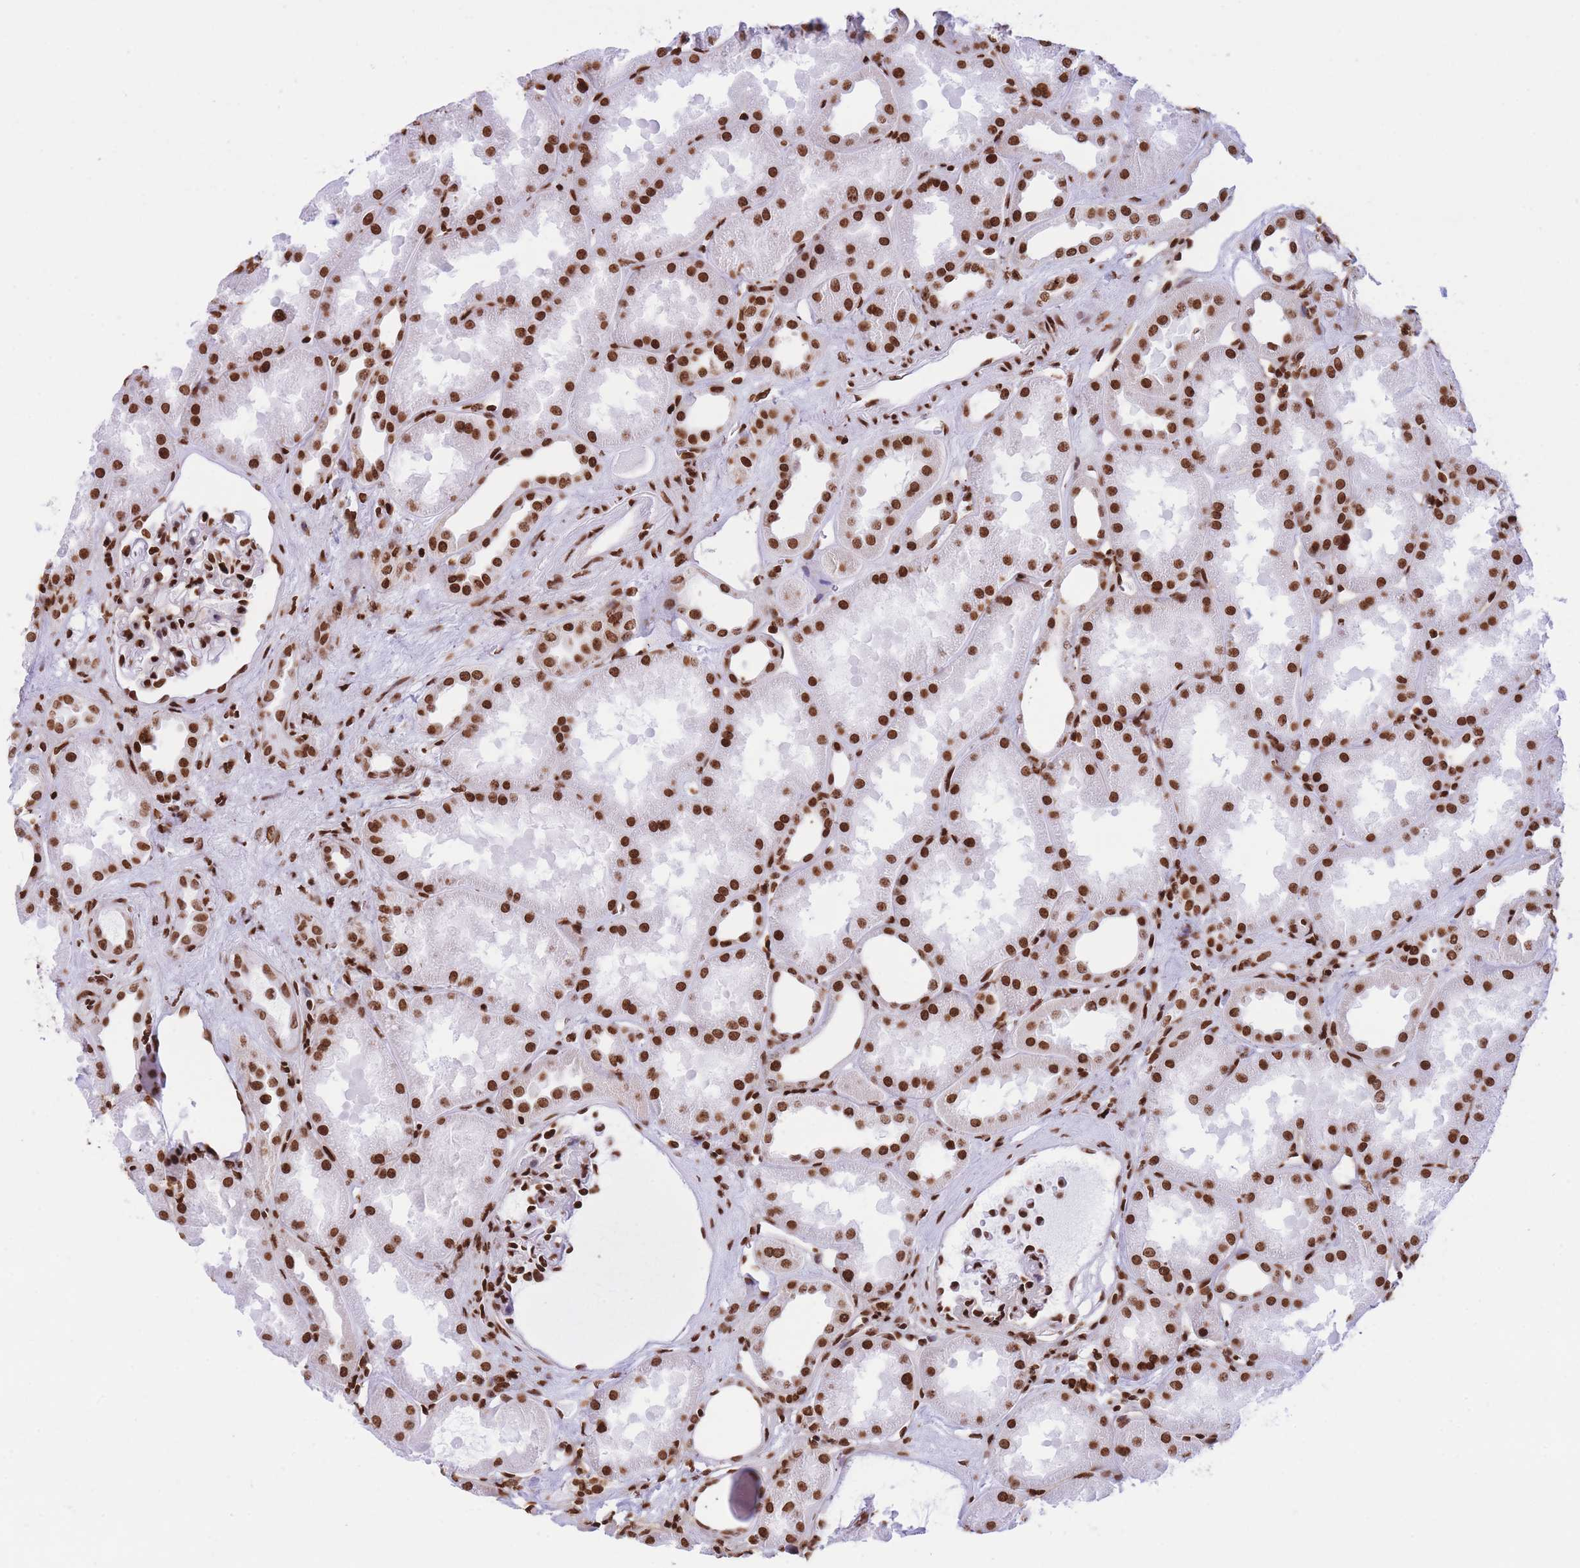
{"staining": {"intensity": "strong", "quantity": ">75%", "location": "nuclear"}, "tissue": "kidney", "cell_type": "Cells in glomeruli", "image_type": "normal", "snomed": [{"axis": "morphology", "description": "Normal tissue, NOS"}, {"axis": "topography", "description": "Kidney"}], "caption": "Brown immunohistochemical staining in normal kidney displays strong nuclear staining in about >75% of cells in glomeruli. (brown staining indicates protein expression, while blue staining denotes nuclei).", "gene": "H2BC10", "patient": {"sex": "male", "age": 61}}